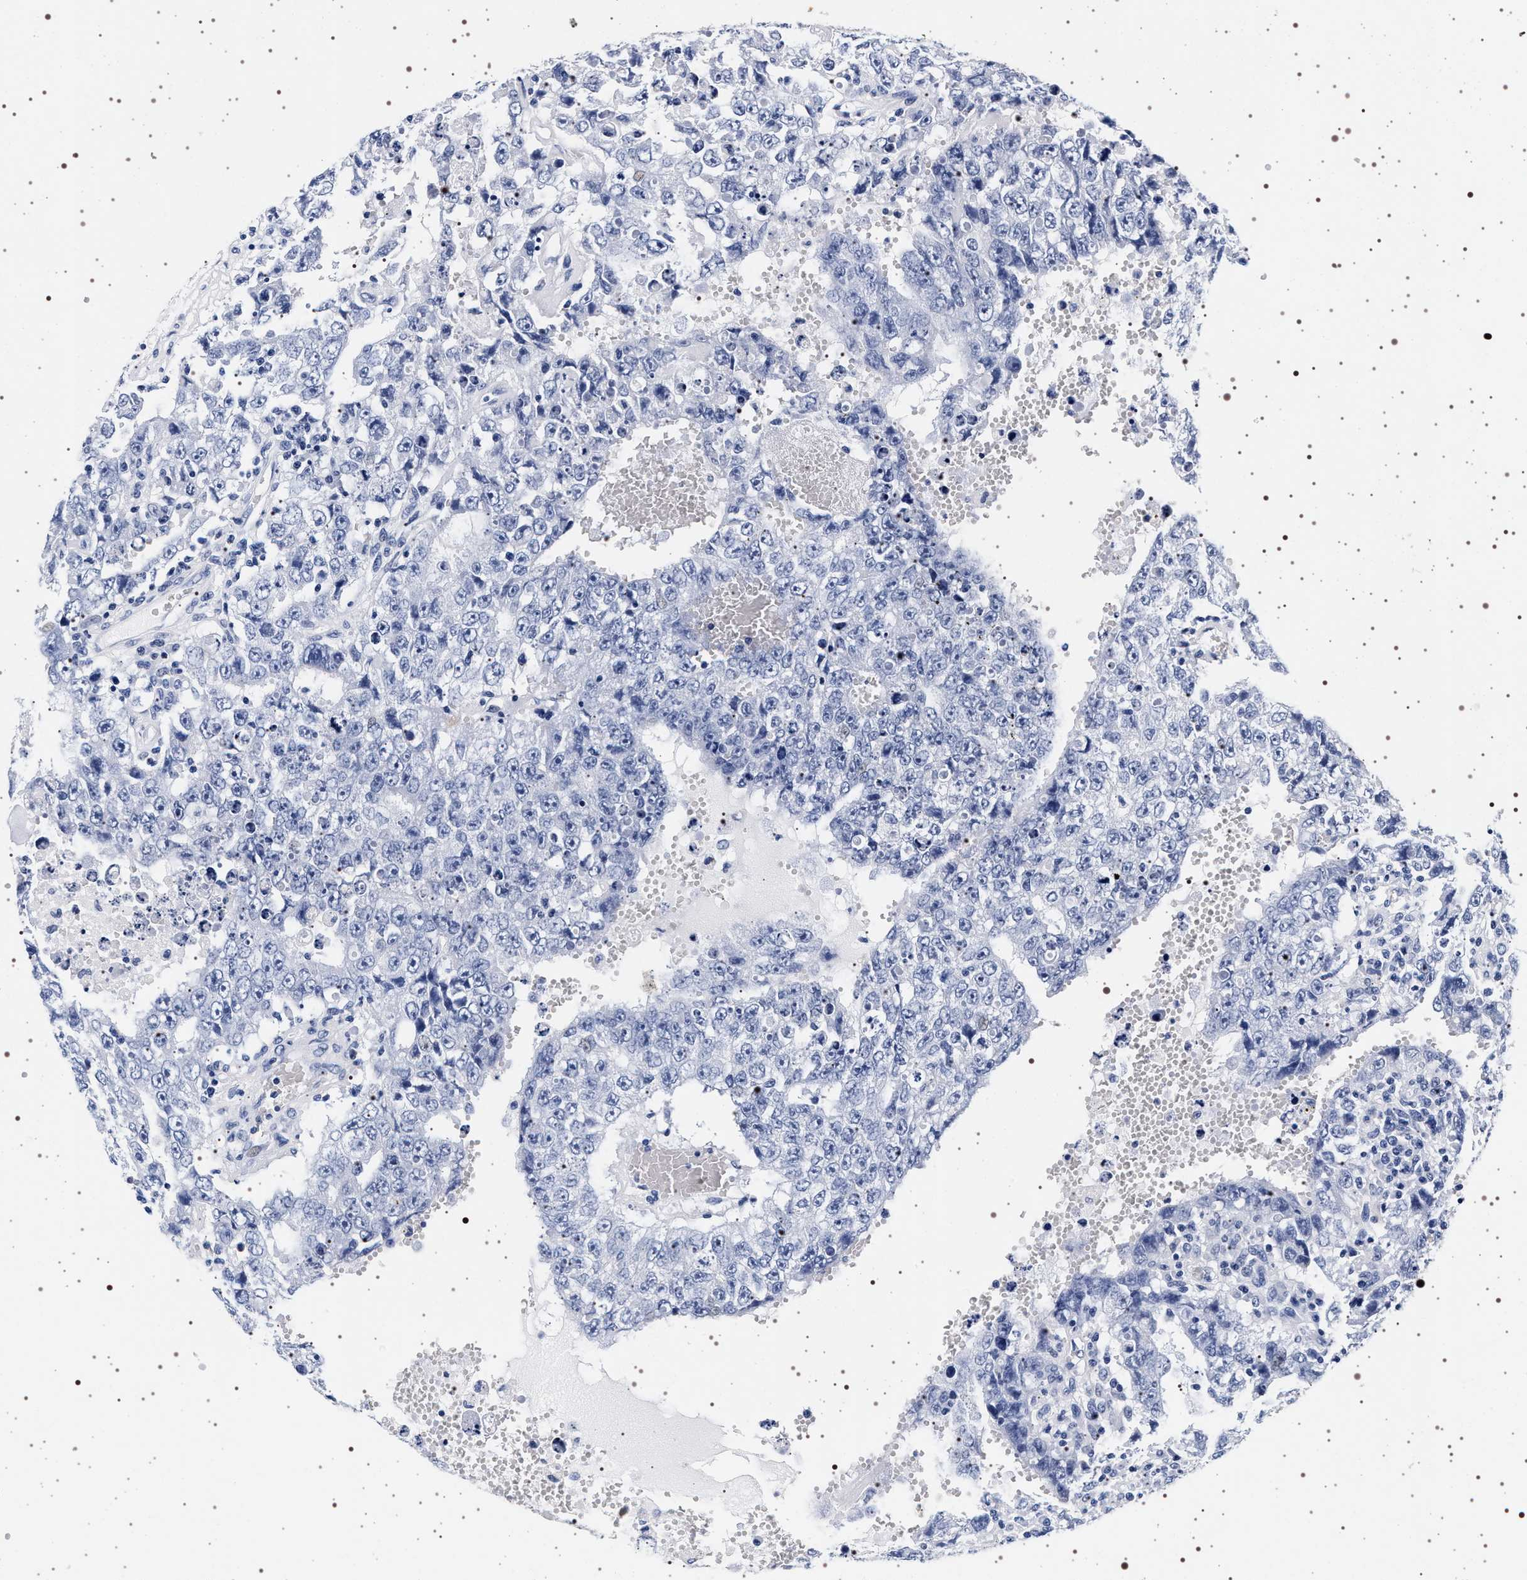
{"staining": {"intensity": "negative", "quantity": "none", "location": "none"}, "tissue": "testis cancer", "cell_type": "Tumor cells", "image_type": "cancer", "snomed": [{"axis": "morphology", "description": "Carcinoma, Embryonal, NOS"}, {"axis": "topography", "description": "Testis"}], "caption": "This photomicrograph is of testis cancer stained with IHC to label a protein in brown with the nuclei are counter-stained blue. There is no staining in tumor cells. The staining is performed using DAB brown chromogen with nuclei counter-stained in using hematoxylin.", "gene": "SYN1", "patient": {"sex": "male", "age": 26}}